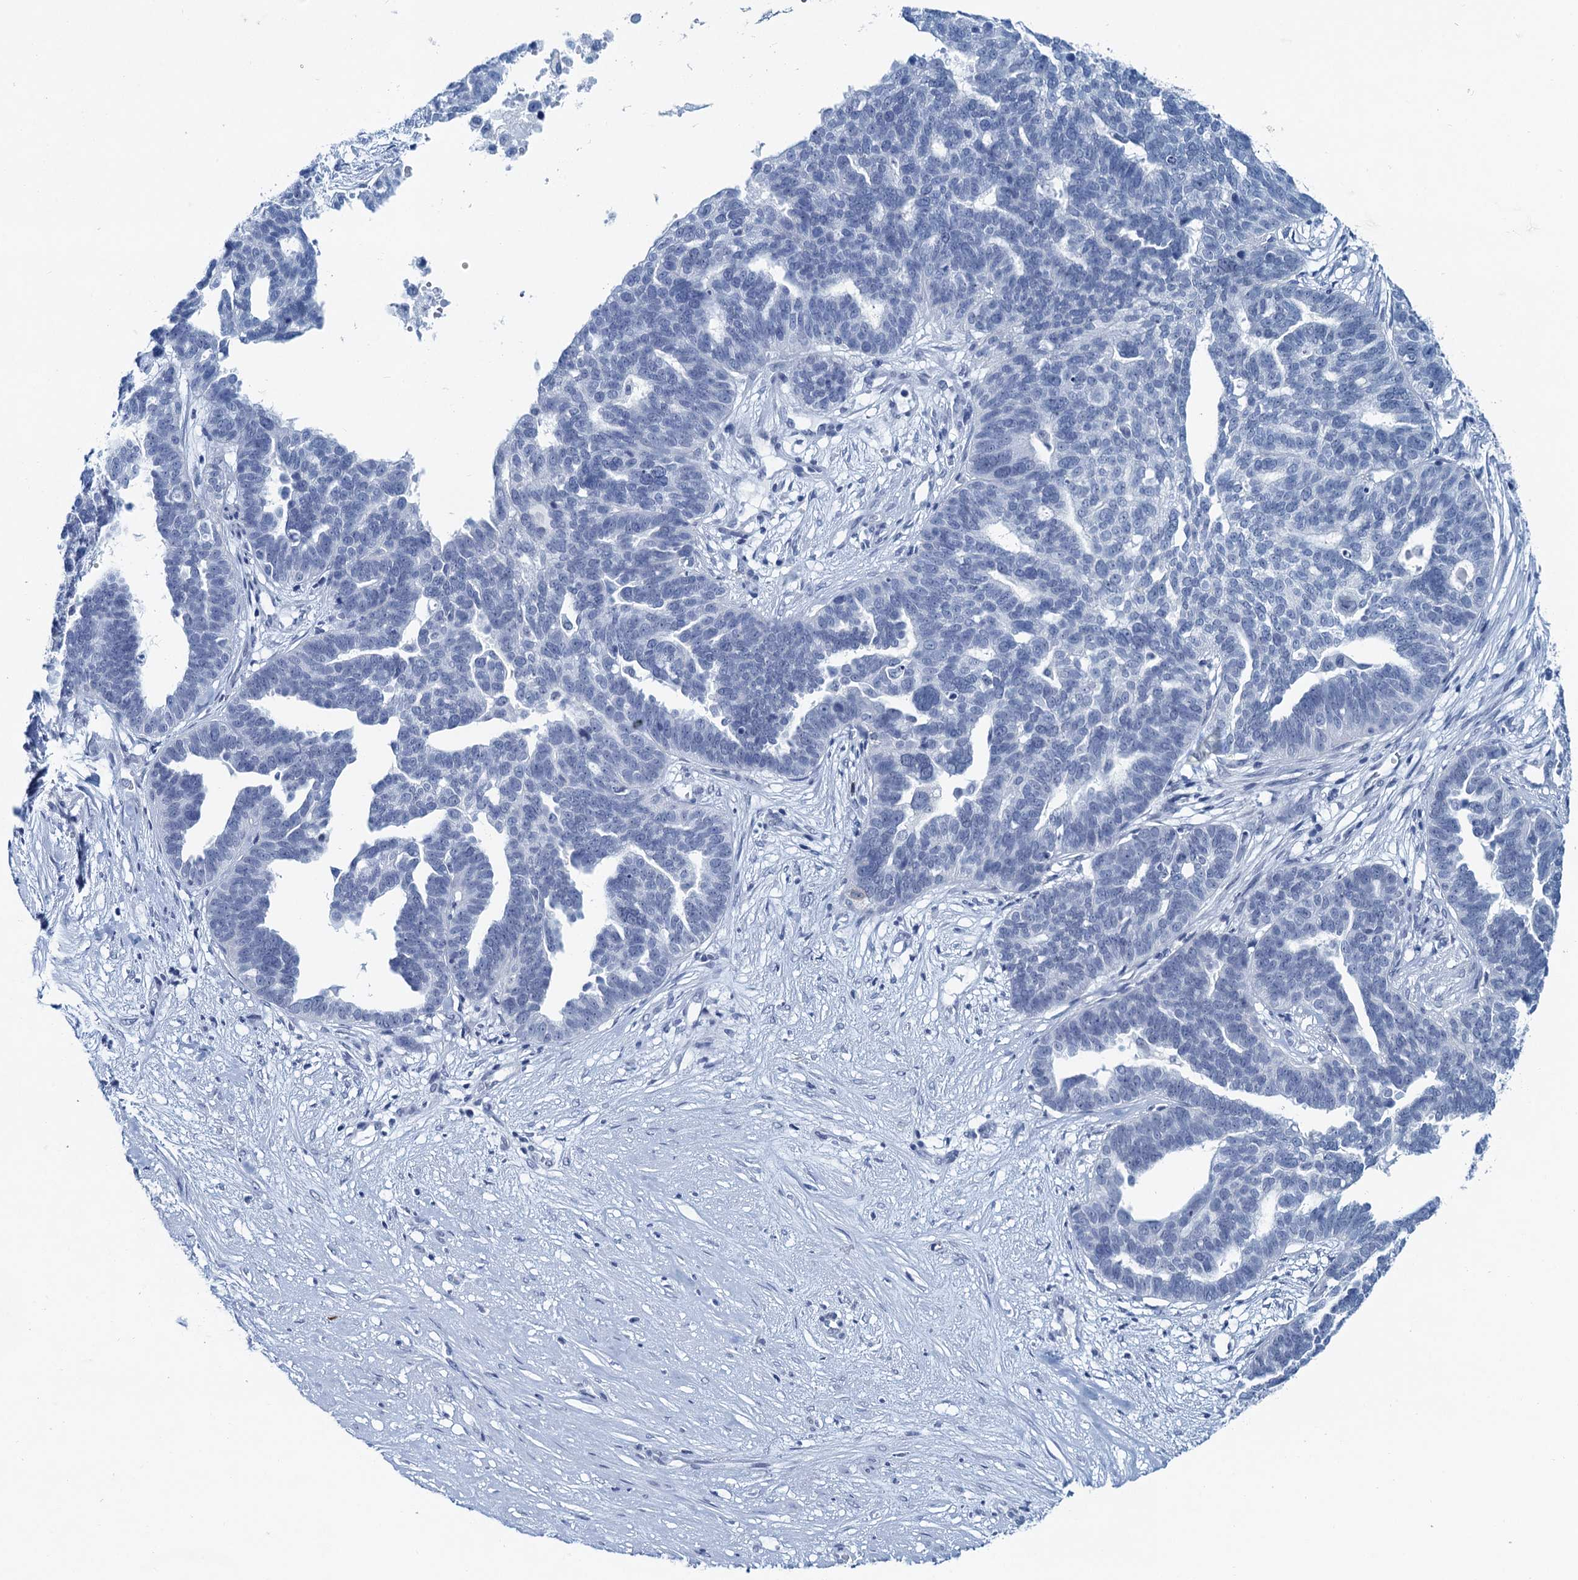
{"staining": {"intensity": "negative", "quantity": "none", "location": "none"}, "tissue": "ovarian cancer", "cell_type": "Tumor cells", "image_type": "cancer", "snomed": [{"axis": "morphology", "description": "Cystadenocarcinoma, serous, NOS"}, {"axis": "topography", "description": "Ovary"}], "caption": "High magnification brightfield microscopy of ovarian cancer (serous cystadenocarcinoma) stained with DAB (3,3'-diaminobenzidine) (brown) and counterstained with hematoxylin (blue): tumor cells show no significant positivity.", "gene": "HAPSTR1", "patient": {"sex": "female", "age": 59}}